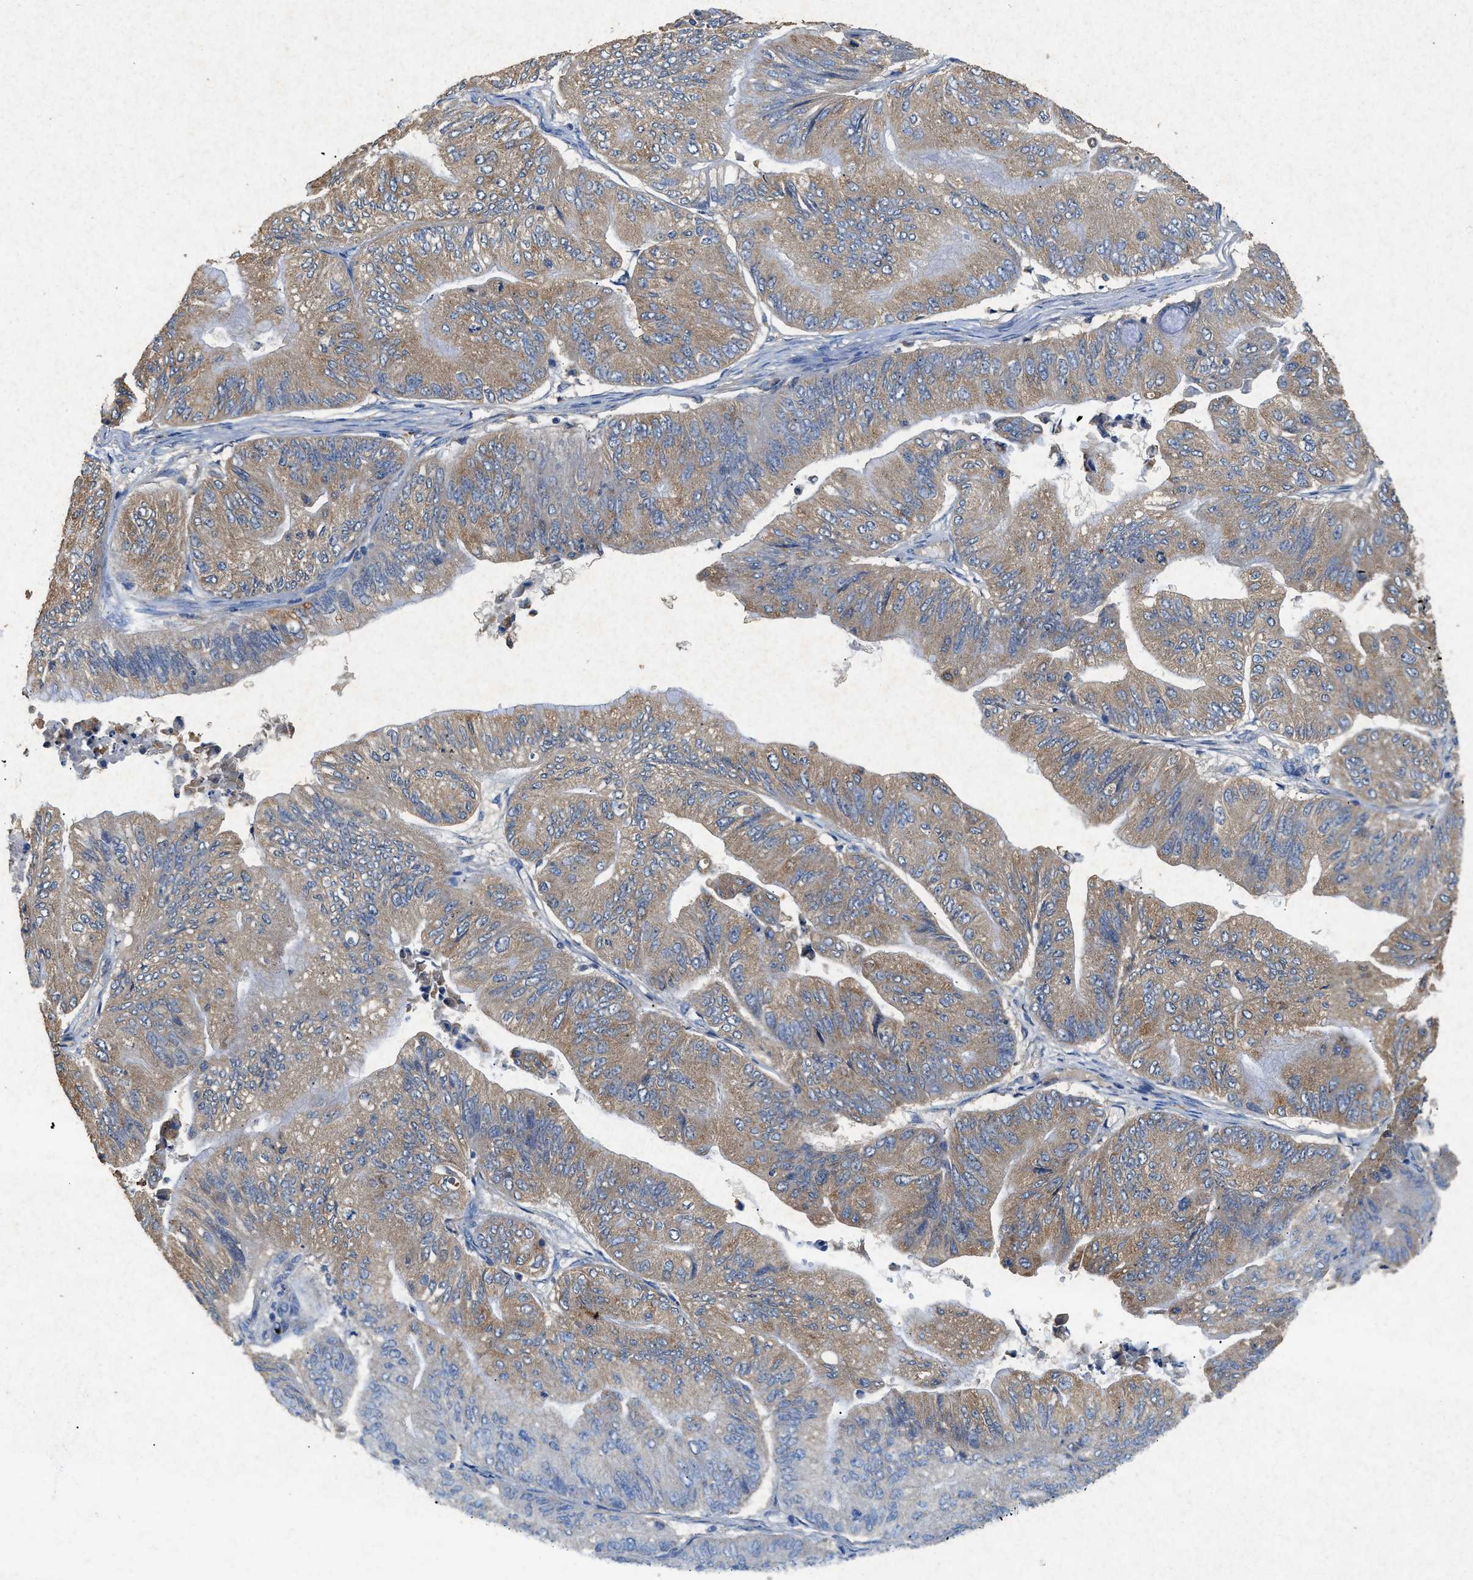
{"staining": {"intensity": "moderate", "quantity": ">75%", "location": "cytoplasmic/membranous"}, "tissue": "ovarian cancer", "cell_type": "Tumor cells", "image_type": "cancer", "snomed": [{"axis": "morphology", "description": "Cystadenocarcinoma, mucinous, NOS"}, {"axis": "topography", "description": "Ovary"}], "caption": "A micrograph showing moderate cytoplasmic/membranous staining in approximately >75% of tumor cells in mucinous cystadenocarcinoma (ovarian), as visualized by brown immunohistochemical staining.", "gene": "CDK15", "patient": {"sex": "female", "age": 61}}